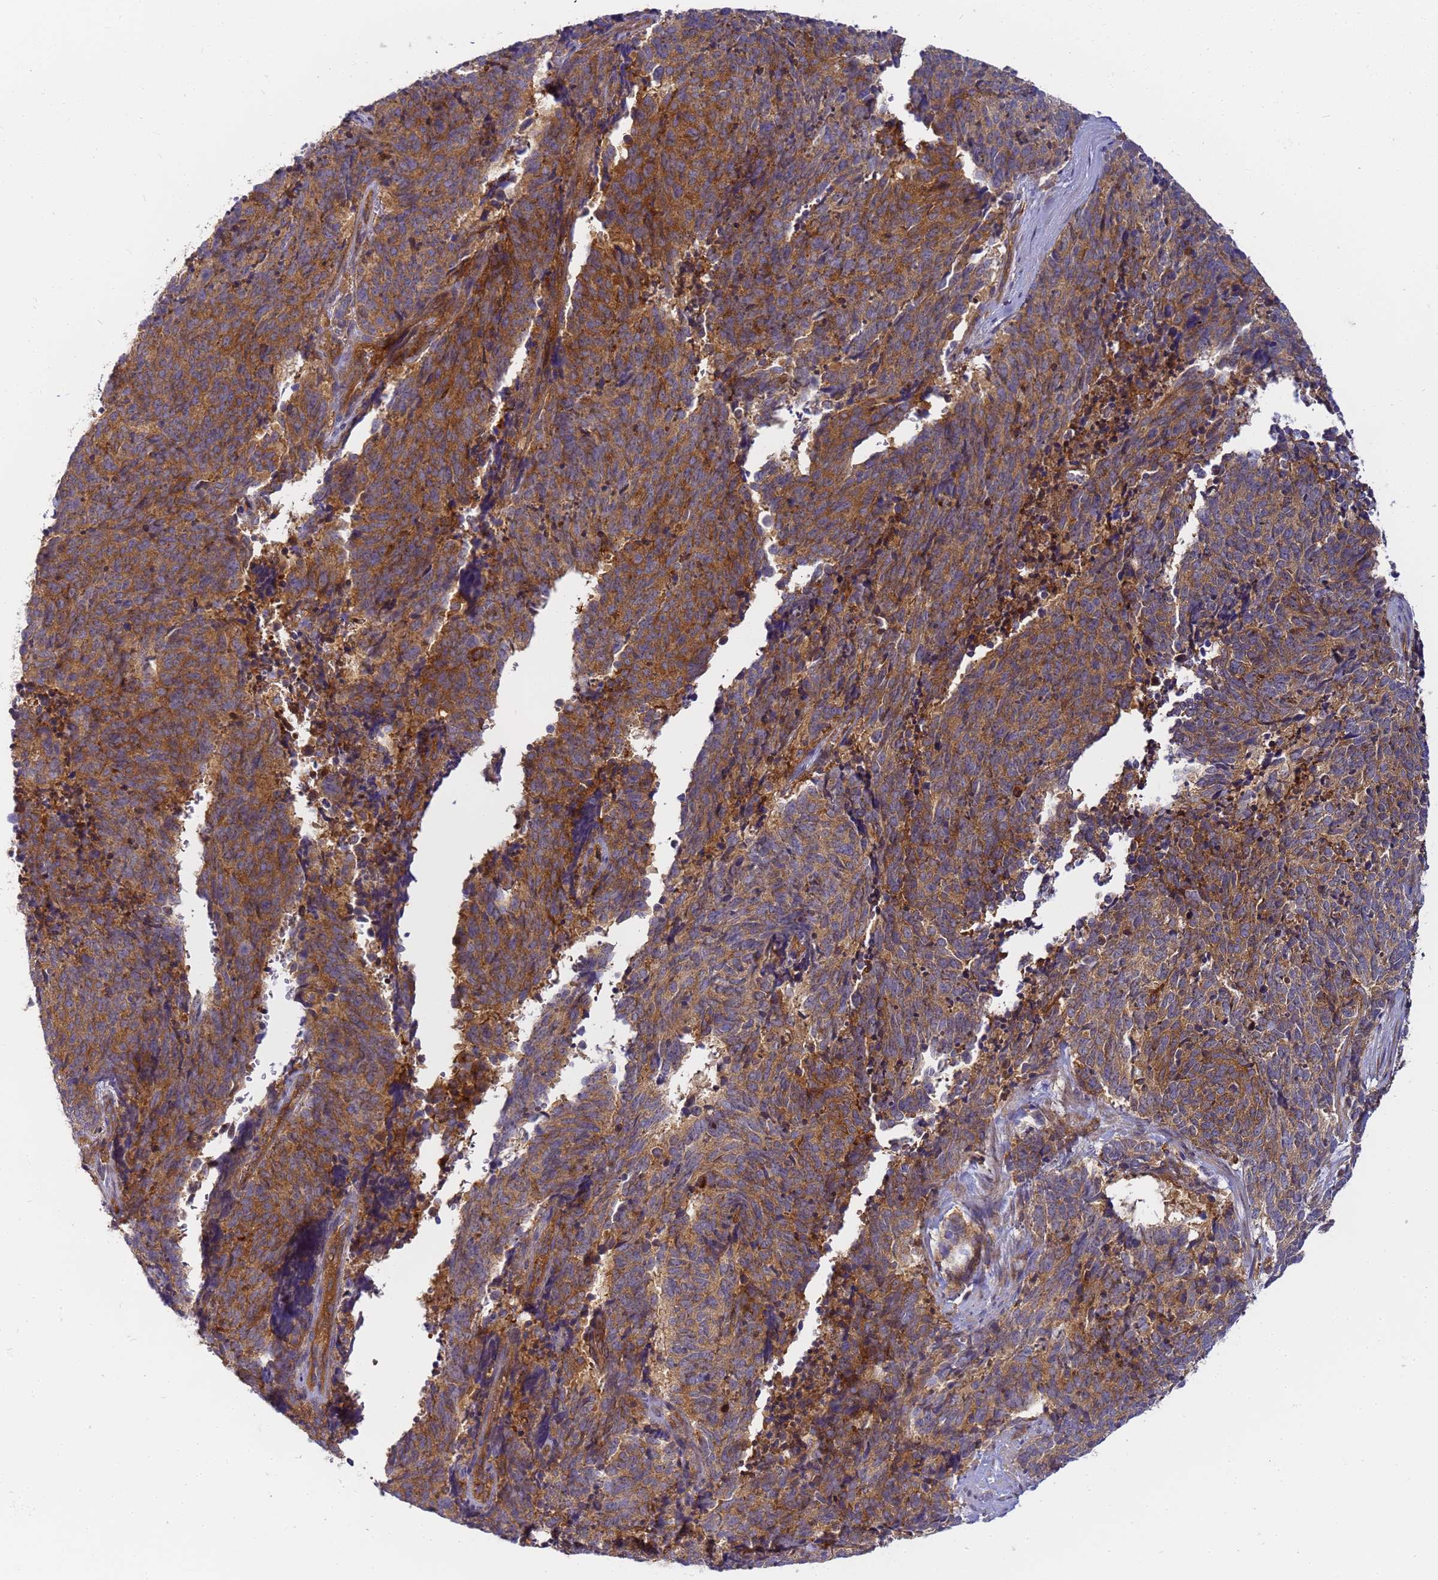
{"staining": {"intensity": "moderate", "quantity": ">75%", "location": "cytoplasmic/membranous"}, "tissue": "cervical cancer", "cell_type": "Tumor cells", "image_type": "cancer", "snomed": [{"axis": "morphology", "description": "Squamous cell carcinoma, NOS"}, {"axis": "topography", "description": "Cervix"}], "caption": "Brown immunohistochemical staining in cervical cancer shows moderate cytoplasmic/membranous staining in approximately >75% of tumor cells.", "gene": "CHM", "patient": {"sex": "female", "age": 29}}